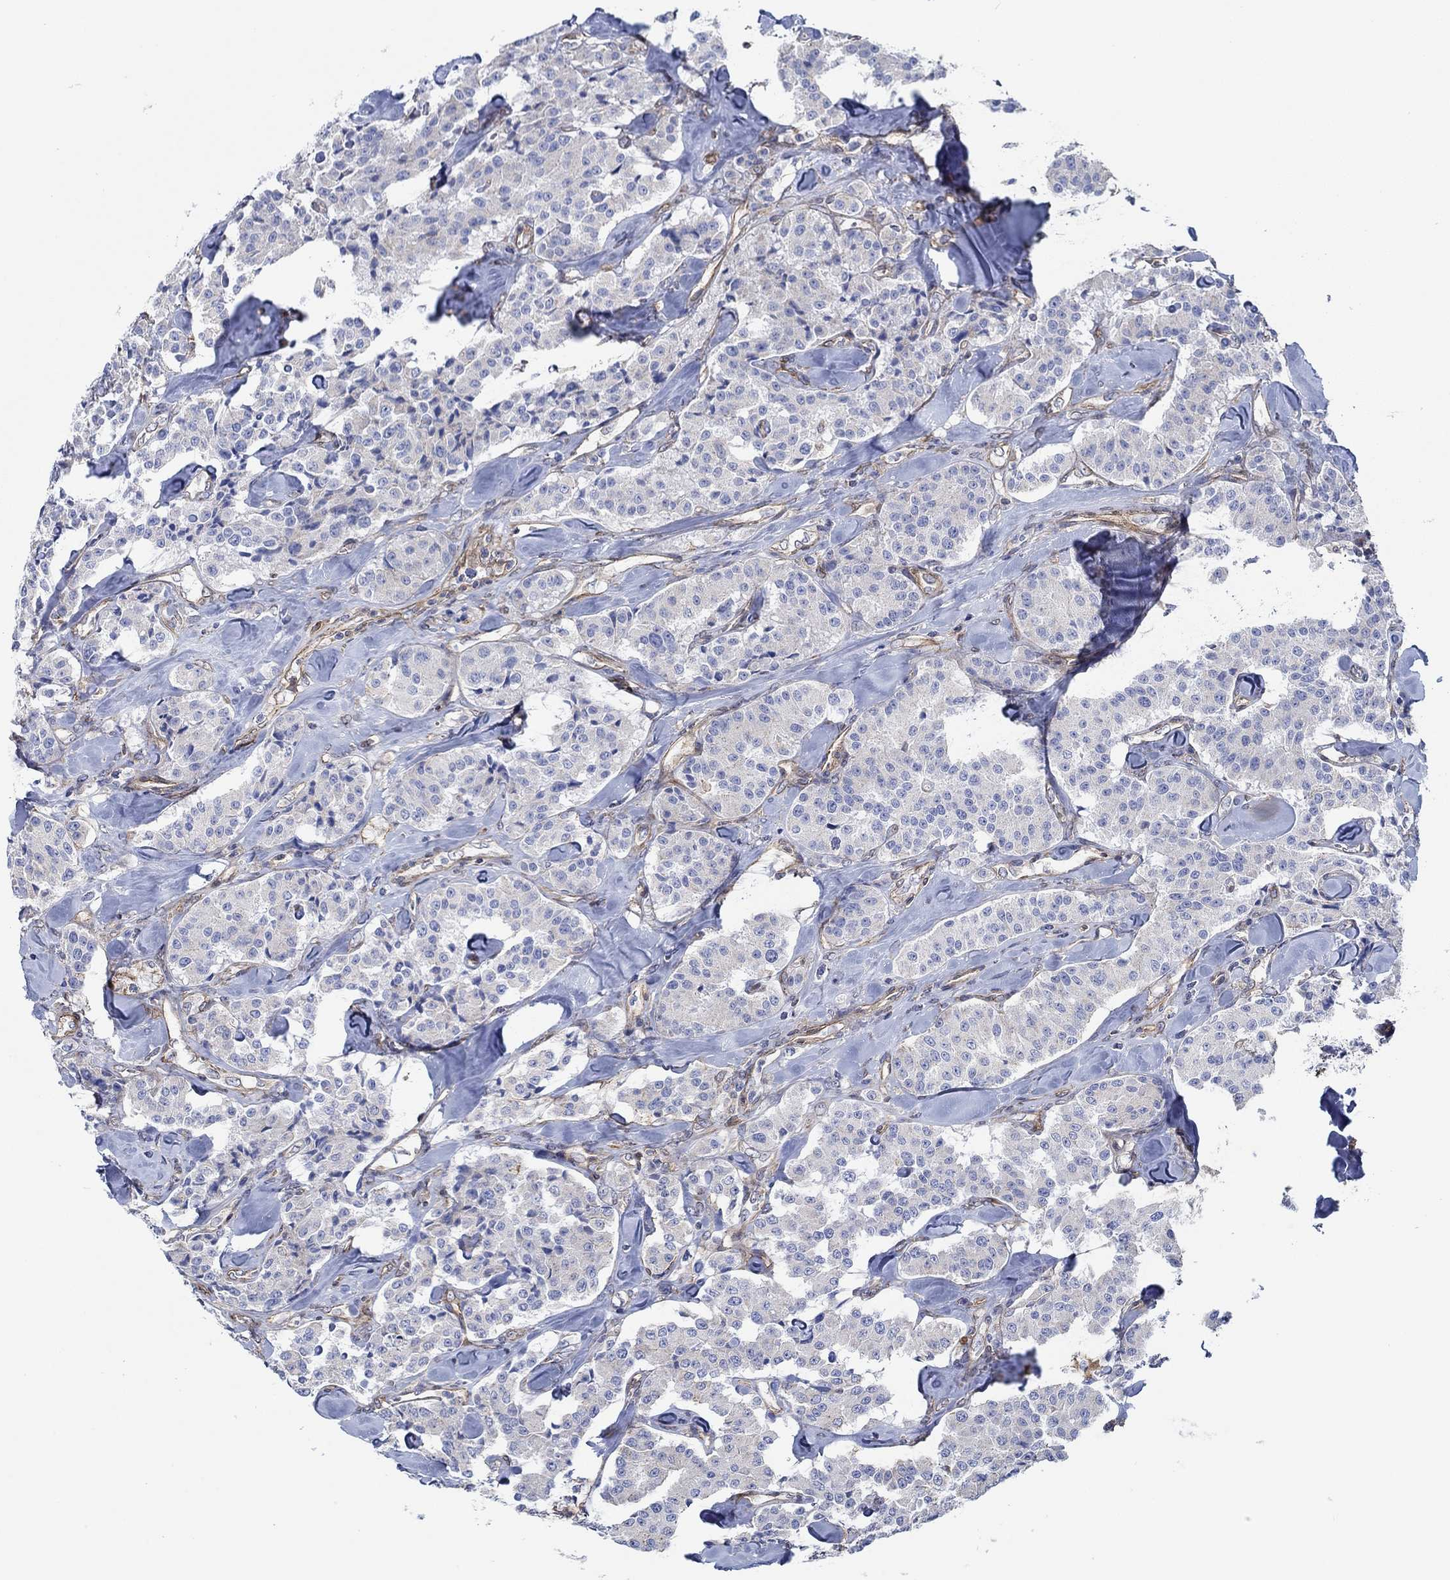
{"staining": {"intensity": "negative", "quantity": "none", "location": "none"}, "tissue": "carcinoid", "cell_type": "Tumor cells", "image_type": "cancer", "snomed": [{"axis": "morphology", "description": "Carcinoid, malignant, NOS"}, {"axis": "topography", "description": "Pancreas"}], "caption": "Micrograph shows no significant protein staining in tumor cells of carcinoid.", "gene": "FMN1", "patient": {"sex": "male", "age": 41}}